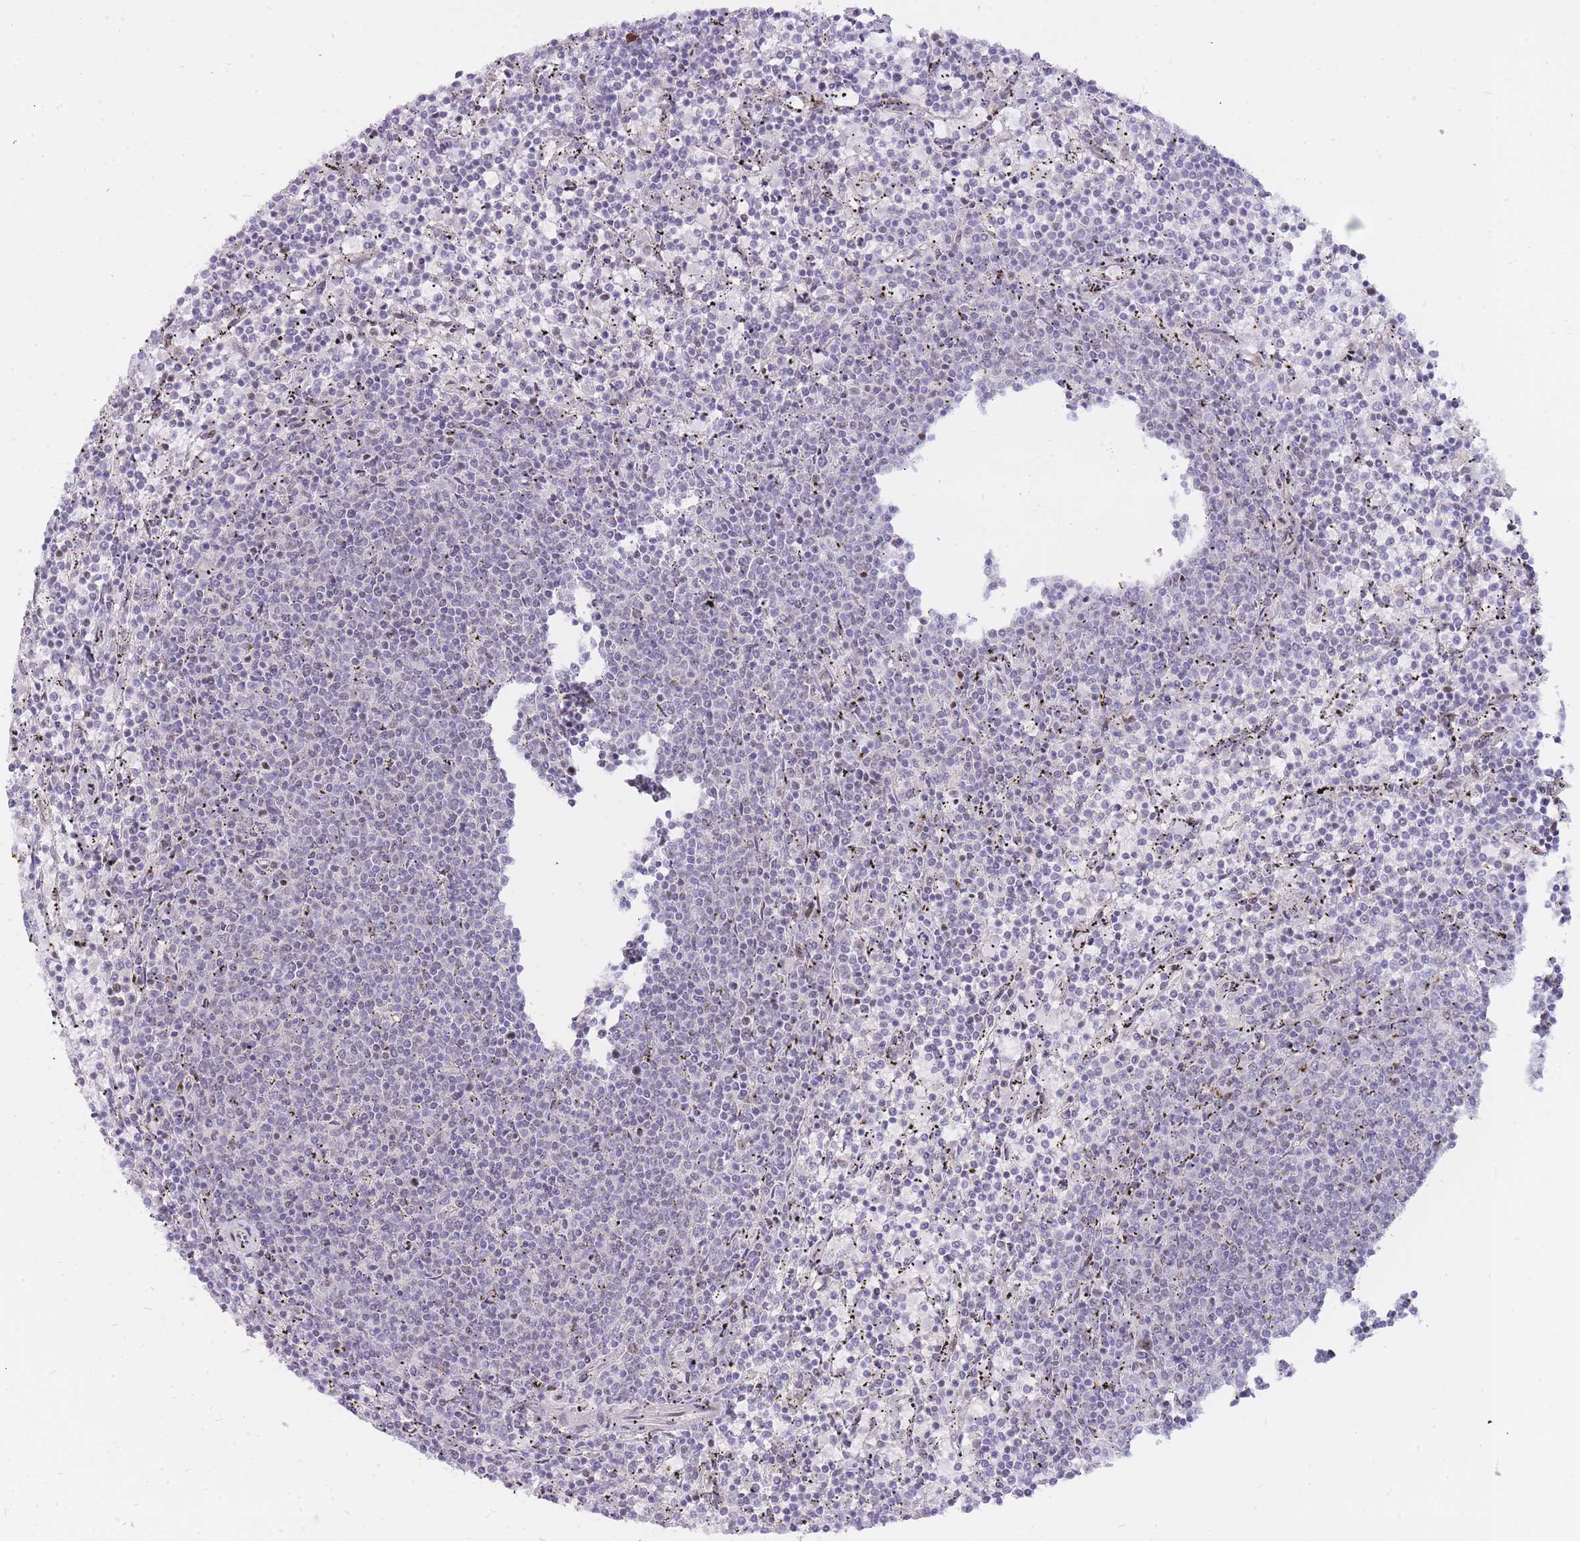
{"staining": {"intensity": "negative", "quantity": "none", "location": "none"}, "tissue": "lymphoma", "cell_type": "Tumor cells", "image_type": "cancer", "snomed": [{"axis": "morphology", "description": "Malignant lymphoma, non-Hodgkin's type, Low grade"}, {"axis": "topography", "description": "Spleen"}], "caption": "Lymphoma was stained to show a protein in brown. There is no significant staining in tumor cells.", "gene": "TLE2", "patient": {"sex": "female", "age": 50}}